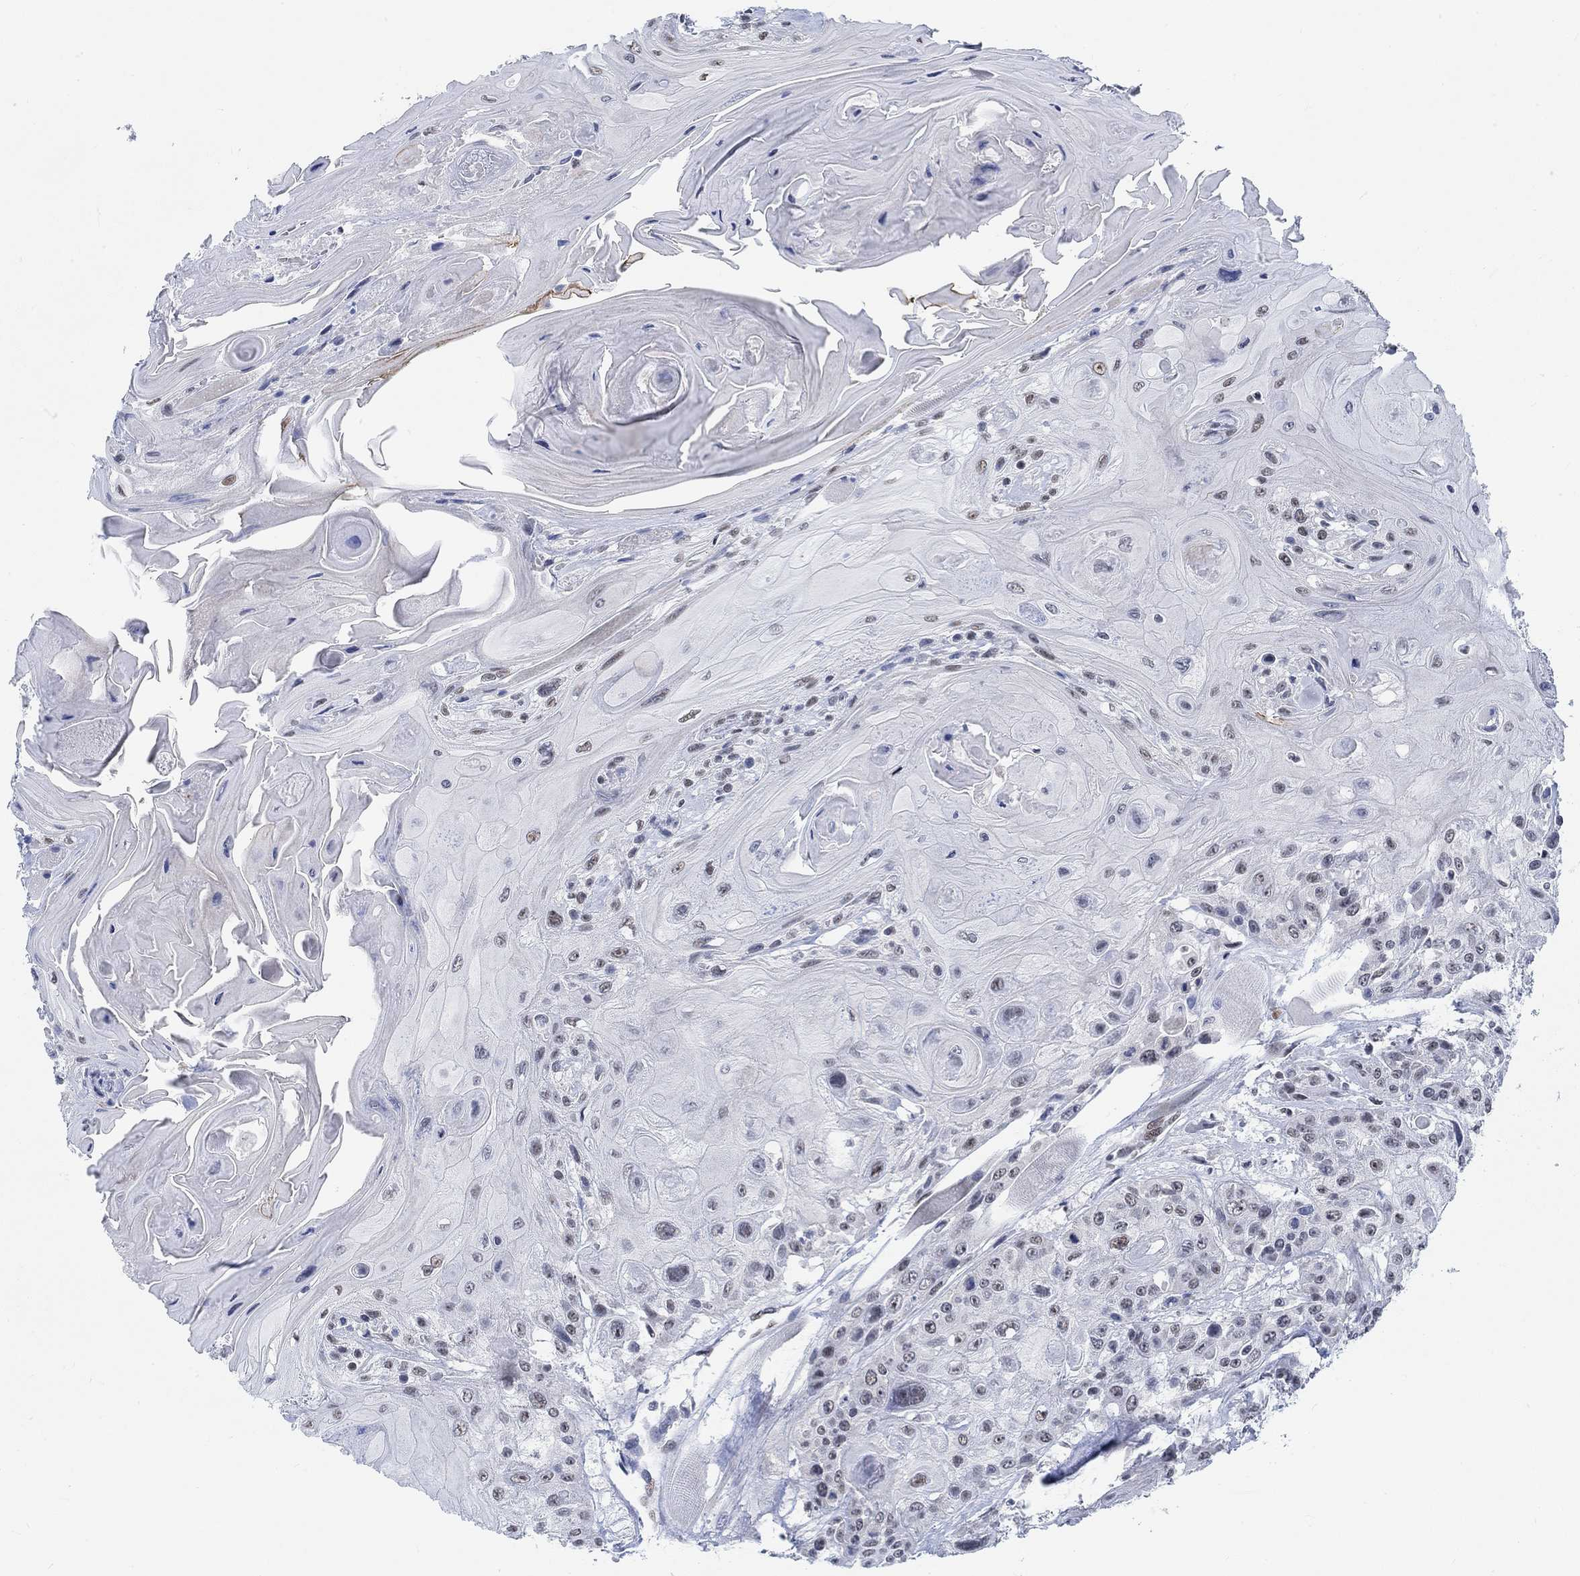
{"staining": {"intensity": "weak", "quantity": "25%-75%", "location": "nuclear"}, "tissue": "head and neck cancer", "cell_type": "Tumor cells", "image_type": "cancer", "snomed": [{"axis": "morphology", "description": "Squamous cell carcinoma, NOS"}, {"axis": "topography", "description": "Head-Neck"}], "caption": "A micrograph showing weak nuclear staining in approximately 25%-75% of tumor cells in head and neck squamous cell carcinoma, as visualized by brown immunohistochemical staining.", "gene": "KCNH8", "patient": {"sex": "female", "age": 59}}